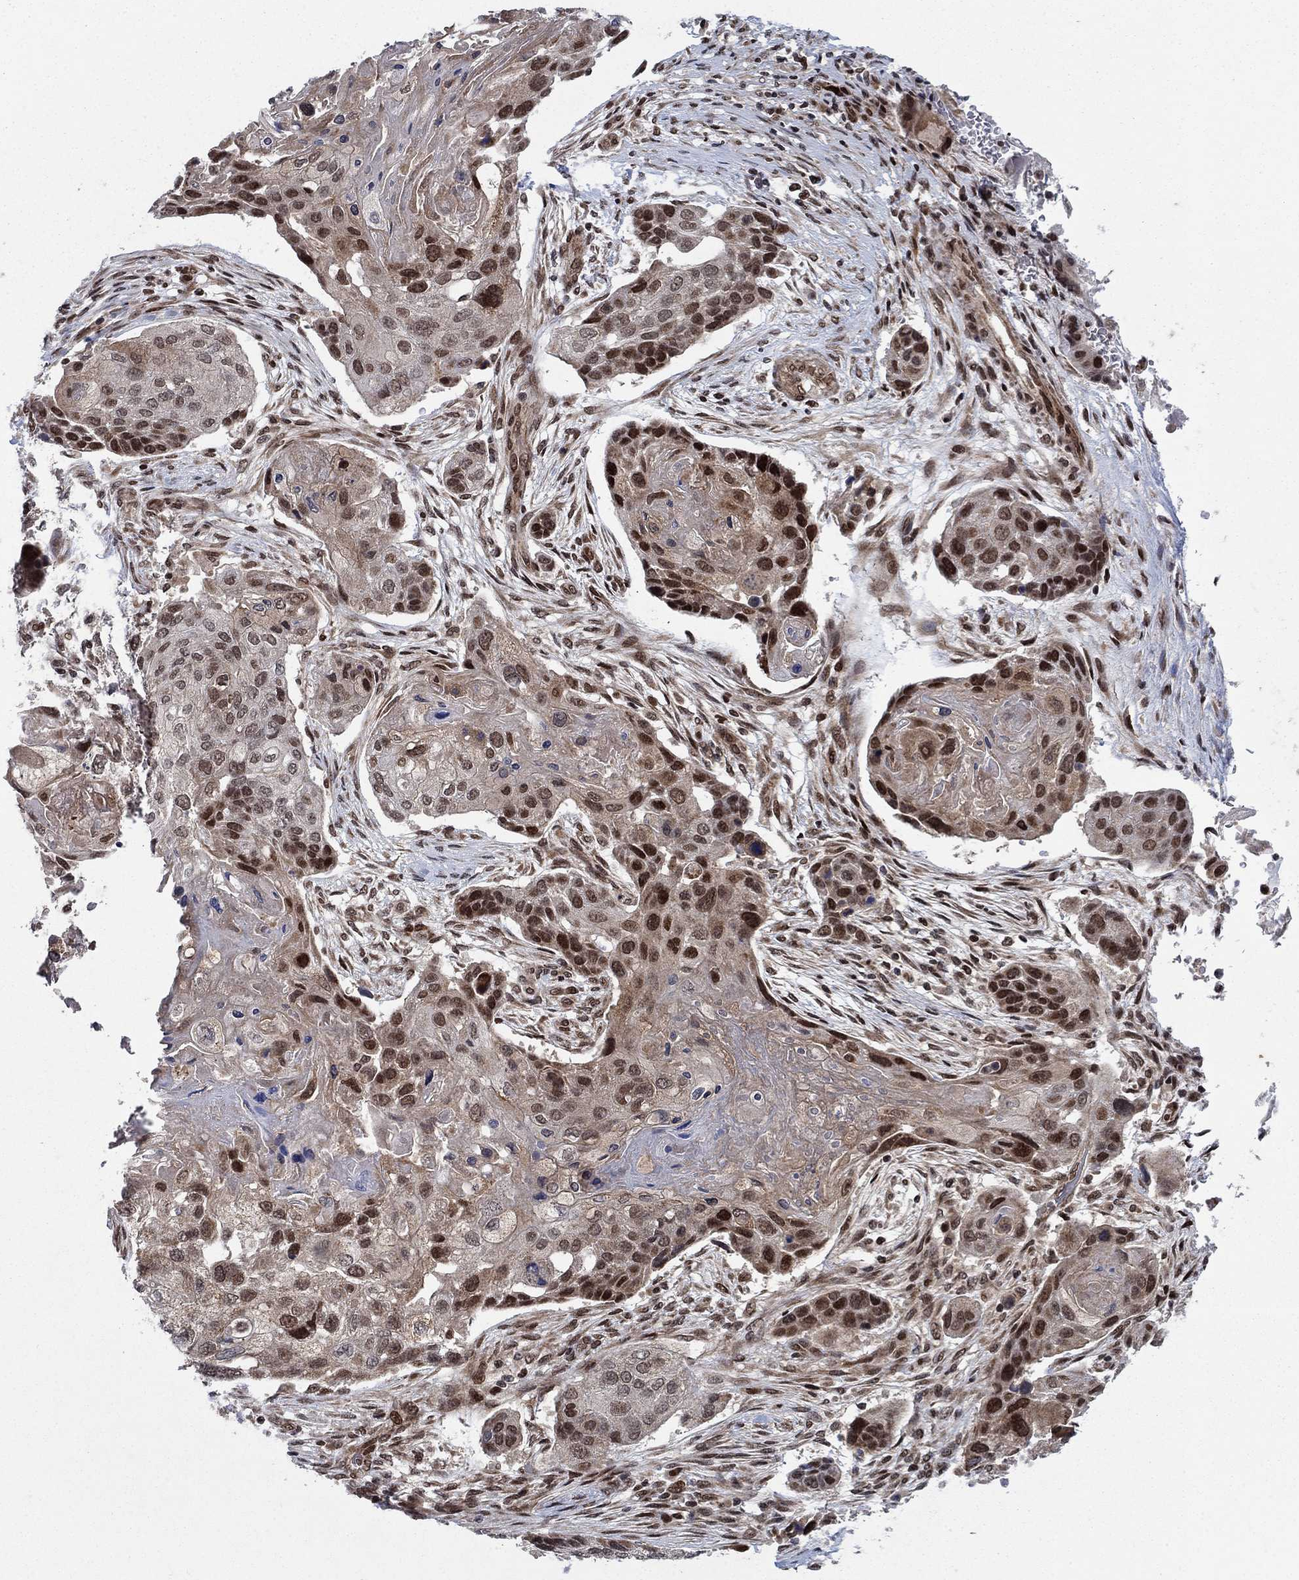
{"staining": {"intensity": "strong", "quantity": "<25%", "location": "nuclear"}, "tissue": "lung cancer", "cell_type": "Tumor cells", "image_type": "cancer", "snomed": [{"axis": "morphology", "description": "Normal tissue, NOS"}, {"axis": "morphology", "description": "Squamous cell carcinoma, NOS"}, {"axis": "topography", "description": "Bronchus"}, {"axis": "topography", "description": "Lung"}], "caption": "Human squamous cell carcinoma (lung) stained with a brown dye exhibits strong nuclear positive positivity in about <25% of tumor cells.", "gene": "PRICKLE4", "patient": {"sex": "male", "age": 69}}